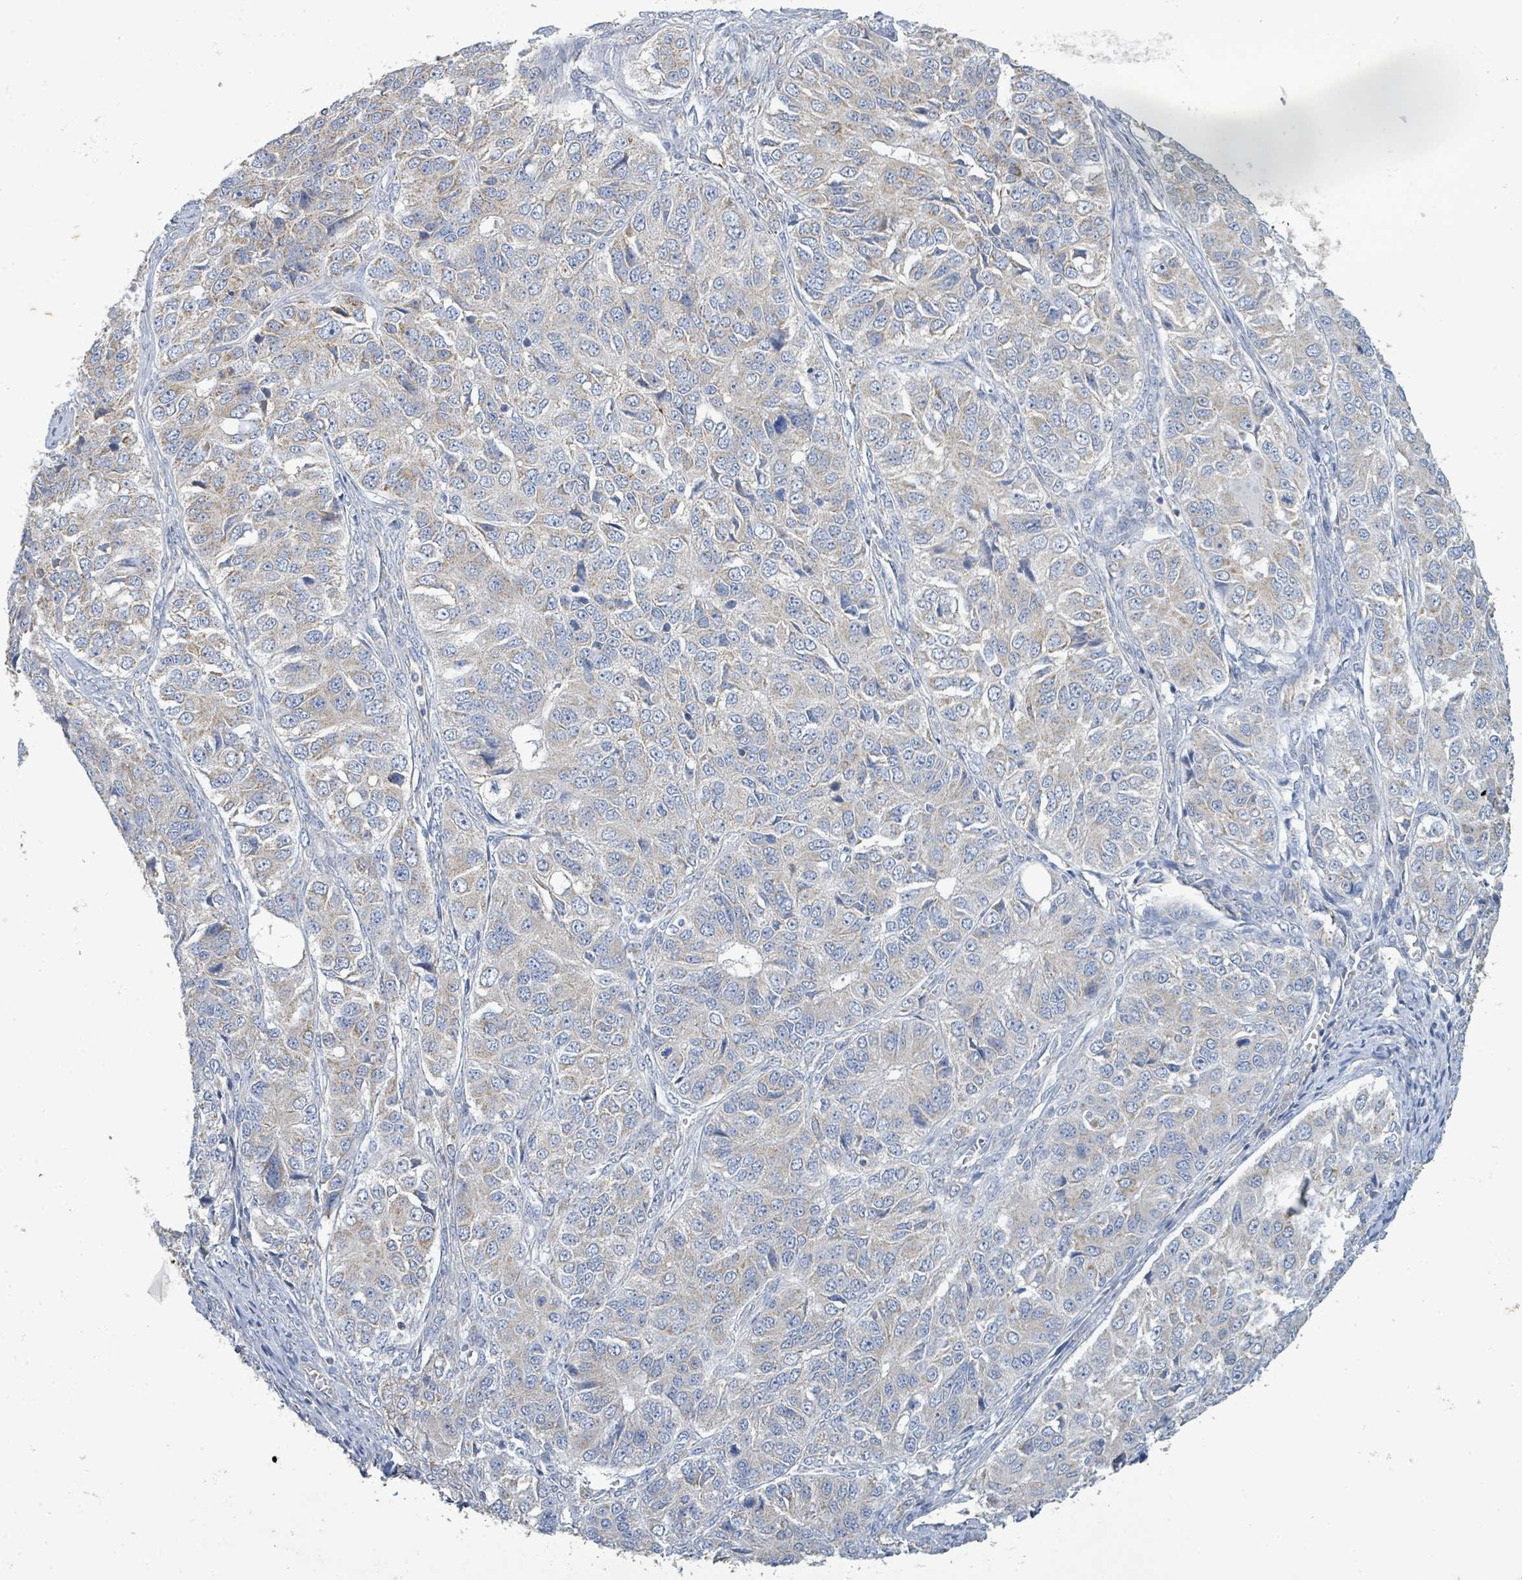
{"staining": {"intensity": "weak", "quantity": "25%-75%", "location": "cytoplasmic/membranous"}, "tissue": "ovarian cancer", "cell_type": "Tumor cells", "image_type": "cancer", "snomed": [{"axis": "morphology", "description": "Carcinoma, endometroid"}, {"axis": "topography", "description": "Ovary"}], "caption": "Protein expression by immunohistochemistry displays weak cytoplasmic/membranous expression in about 25%-75% of tumor cells in endometroid carcinoma (ovarian).", "gene": "ALG12", "patient": {"sex": "female", "age": 51}}